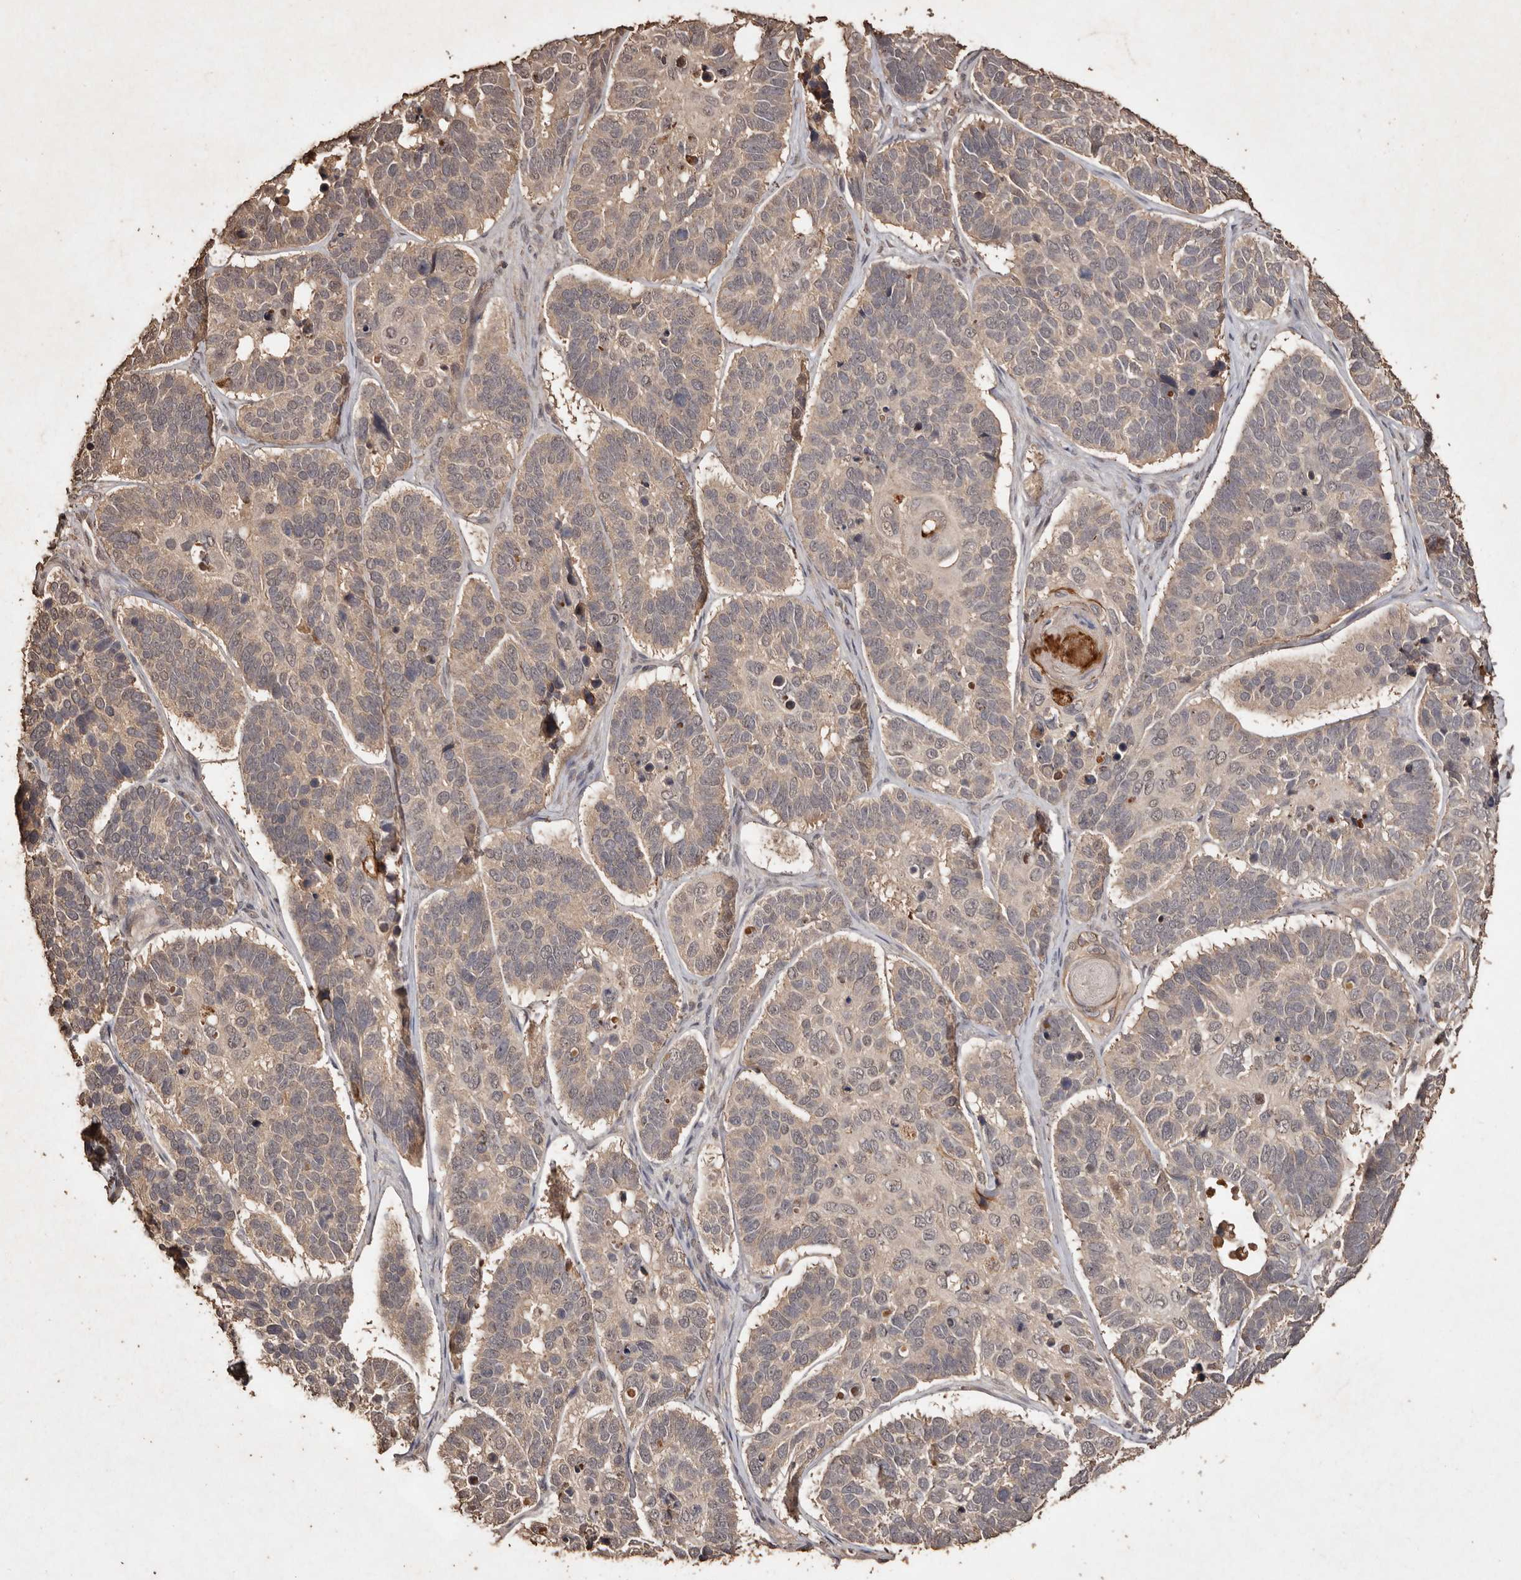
{"staining": {"intensity": "weak", "quantity": "<25%", "location": "cytoplasmic/membranous"}, "tissue": "skin cancer", "cell_type": "Tumor cells", "image_type": "cancer", "snomed": [{"axis": "morphology", "description": "Basal cell carcinoma"}, {"axis": "topography", "description": "Skin"}], "caption": "The micrograph demonstrates no staining of tumor cells in skin cancer.", "gene": "PKDCC", "patient": {"sex": "male", "age": 62}}